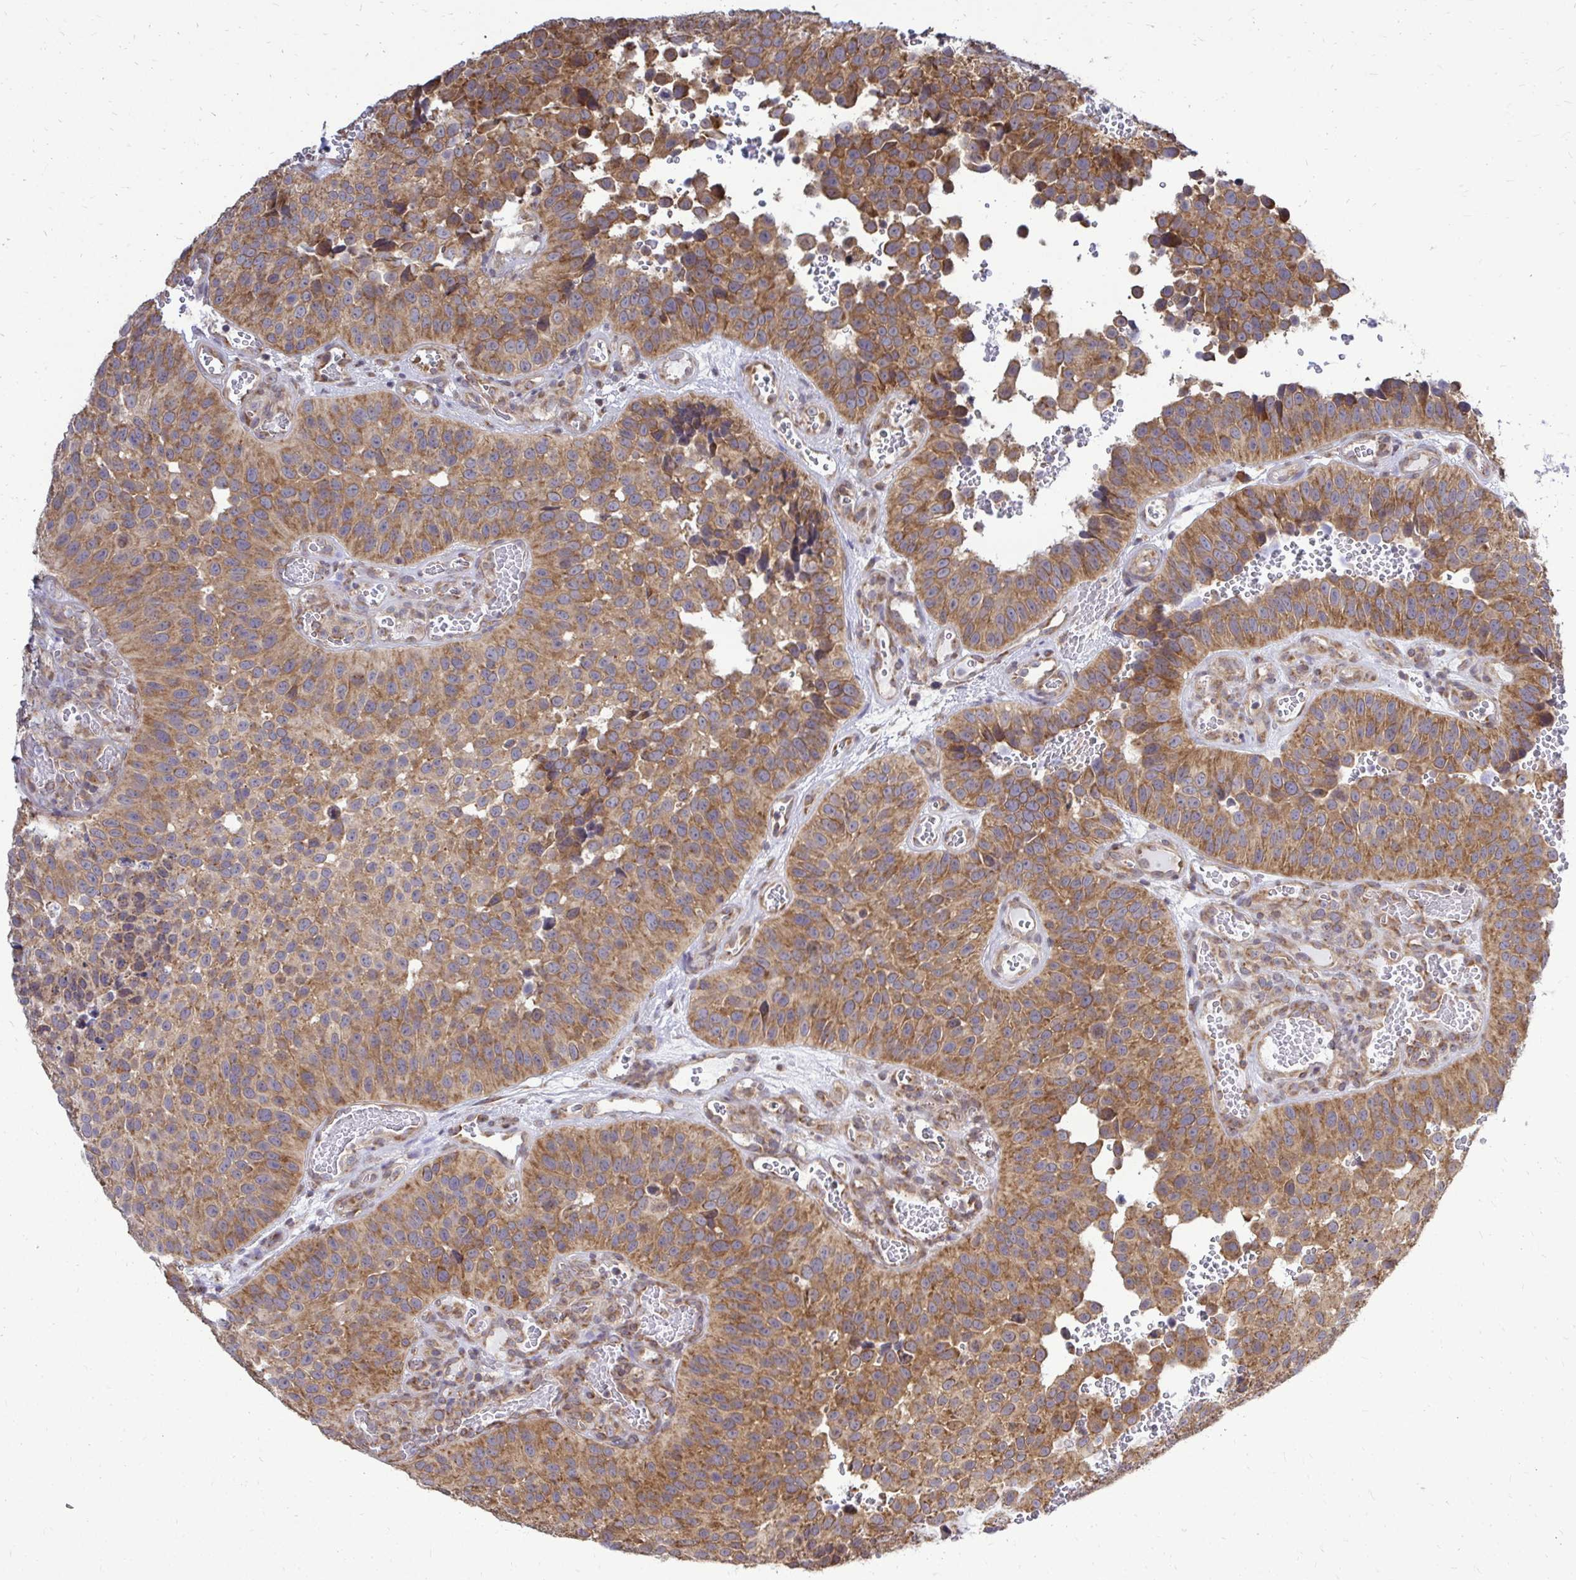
{"staining": {"intensity": "moderate", "quantity": ">75%", "location": "cytoplasmic/membranous"}, "tissue": "urothelial cancer", "cell_type": "Tumor cells", "image_type": "cancer", "snomed": [{"axis": "morphology", "description": "Urothelial carcinoma, Low grade"}, {"axis": "topography", "description": "Urinary bladder"}], "caption": "Urothelial cancer tissue displays moderate cytoplasmic/membranous positivity in about >75% of tumor cells The protein is shown in brown color, while the nuclei are stained blue.", "gene": "FMR1", "patient": {"sex": "male", "age": 76}}